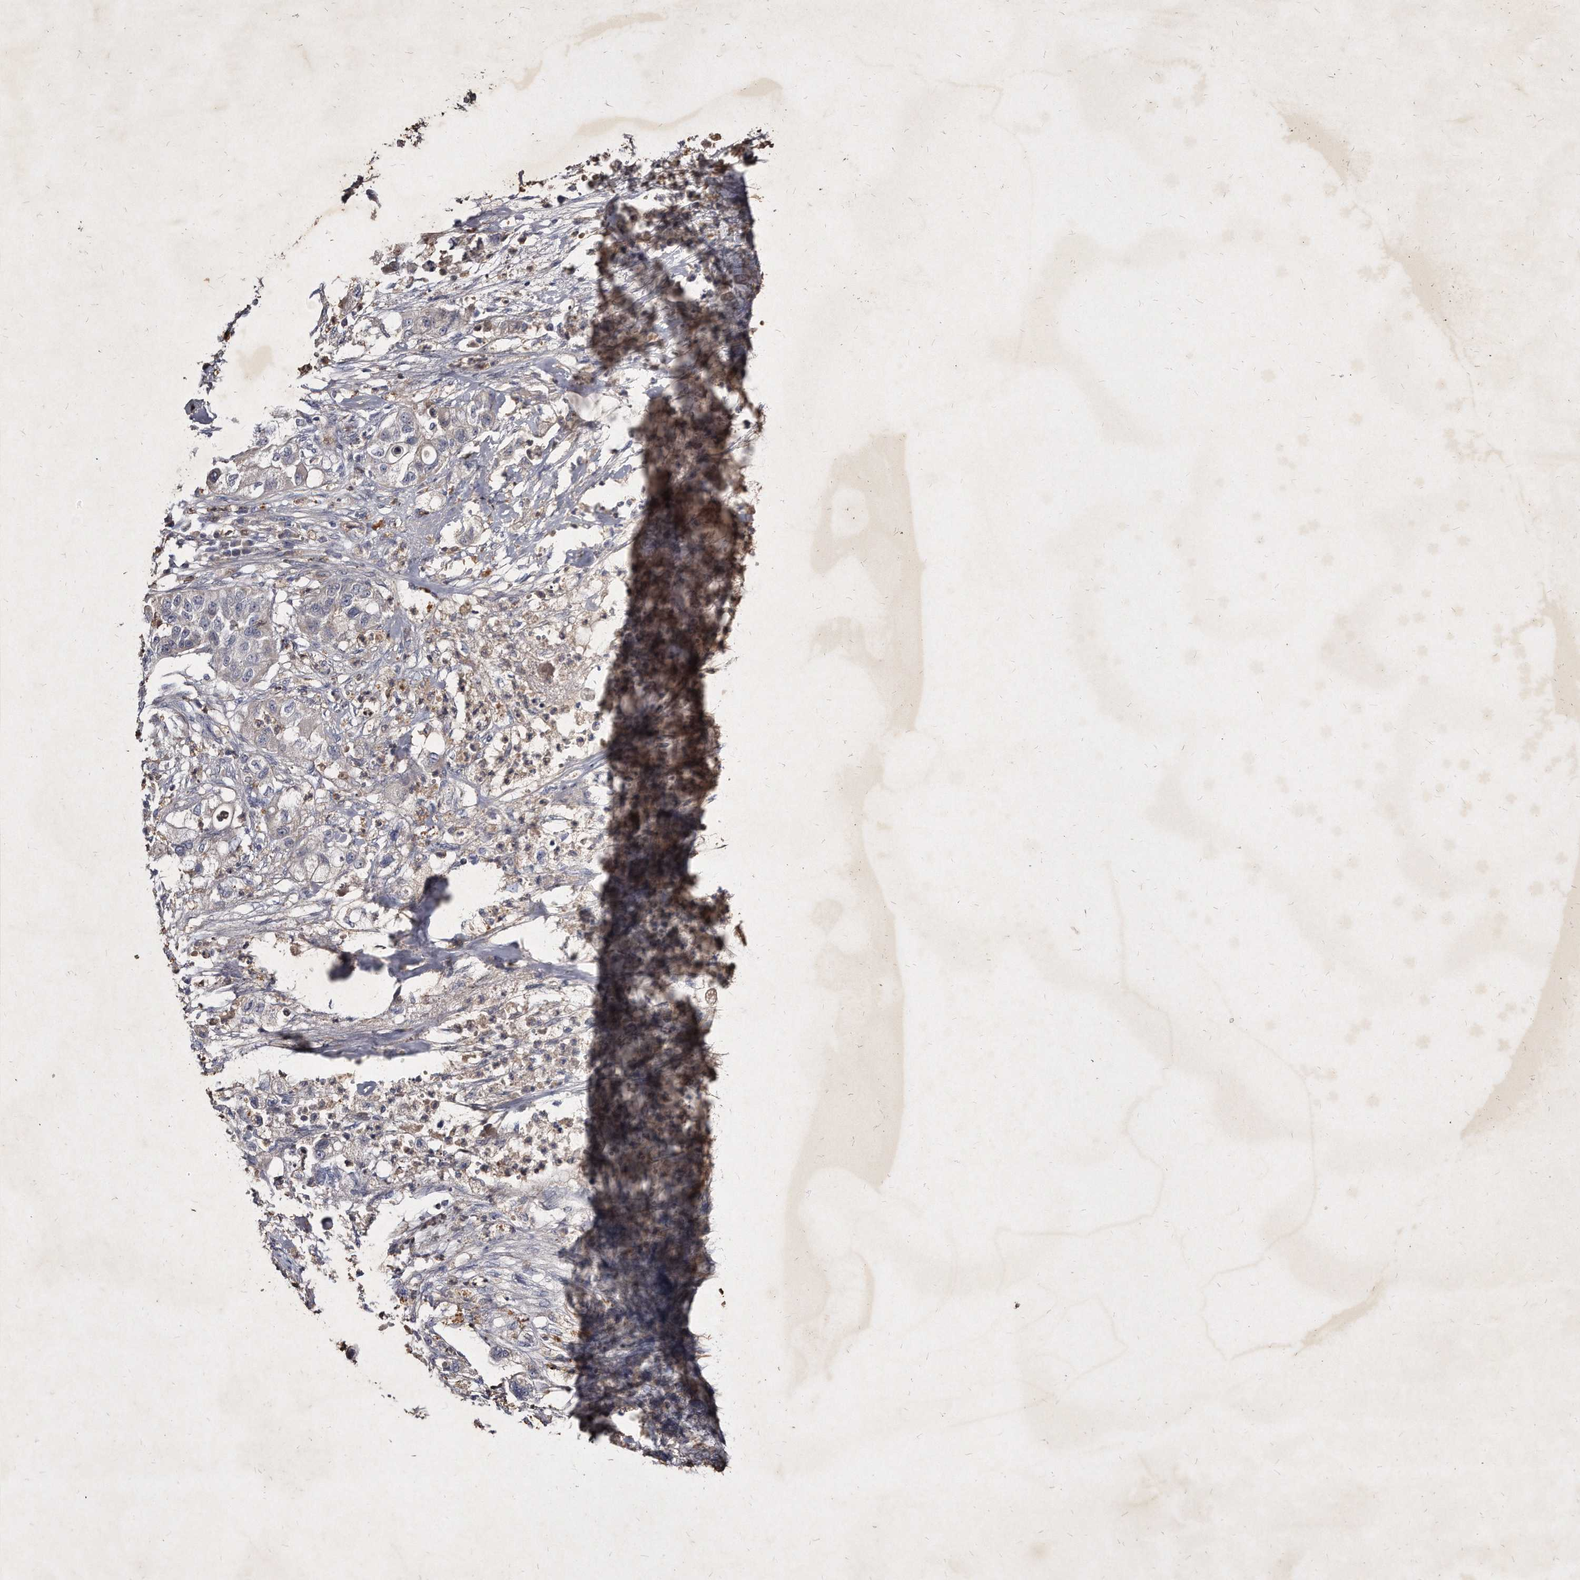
{"staining": {"intensity": "negative", "quantity": "none", "location": "none"}, "tissue": "pancreatic cancer", "cell_type": "Tumor cells", "image_type": "cancer", "snomed": [{"axis": "morphology", "description": "Adenocarcinoma, NOS"}, {"axis": "topography", "description": "Pancreas"}], "caption": "The micrograph shows no staining of tumor cells in pancreatic cancer (adenocarcinoma).", "gene": "KLHDC3", "patient": {"sex": "female", "age": 78}}